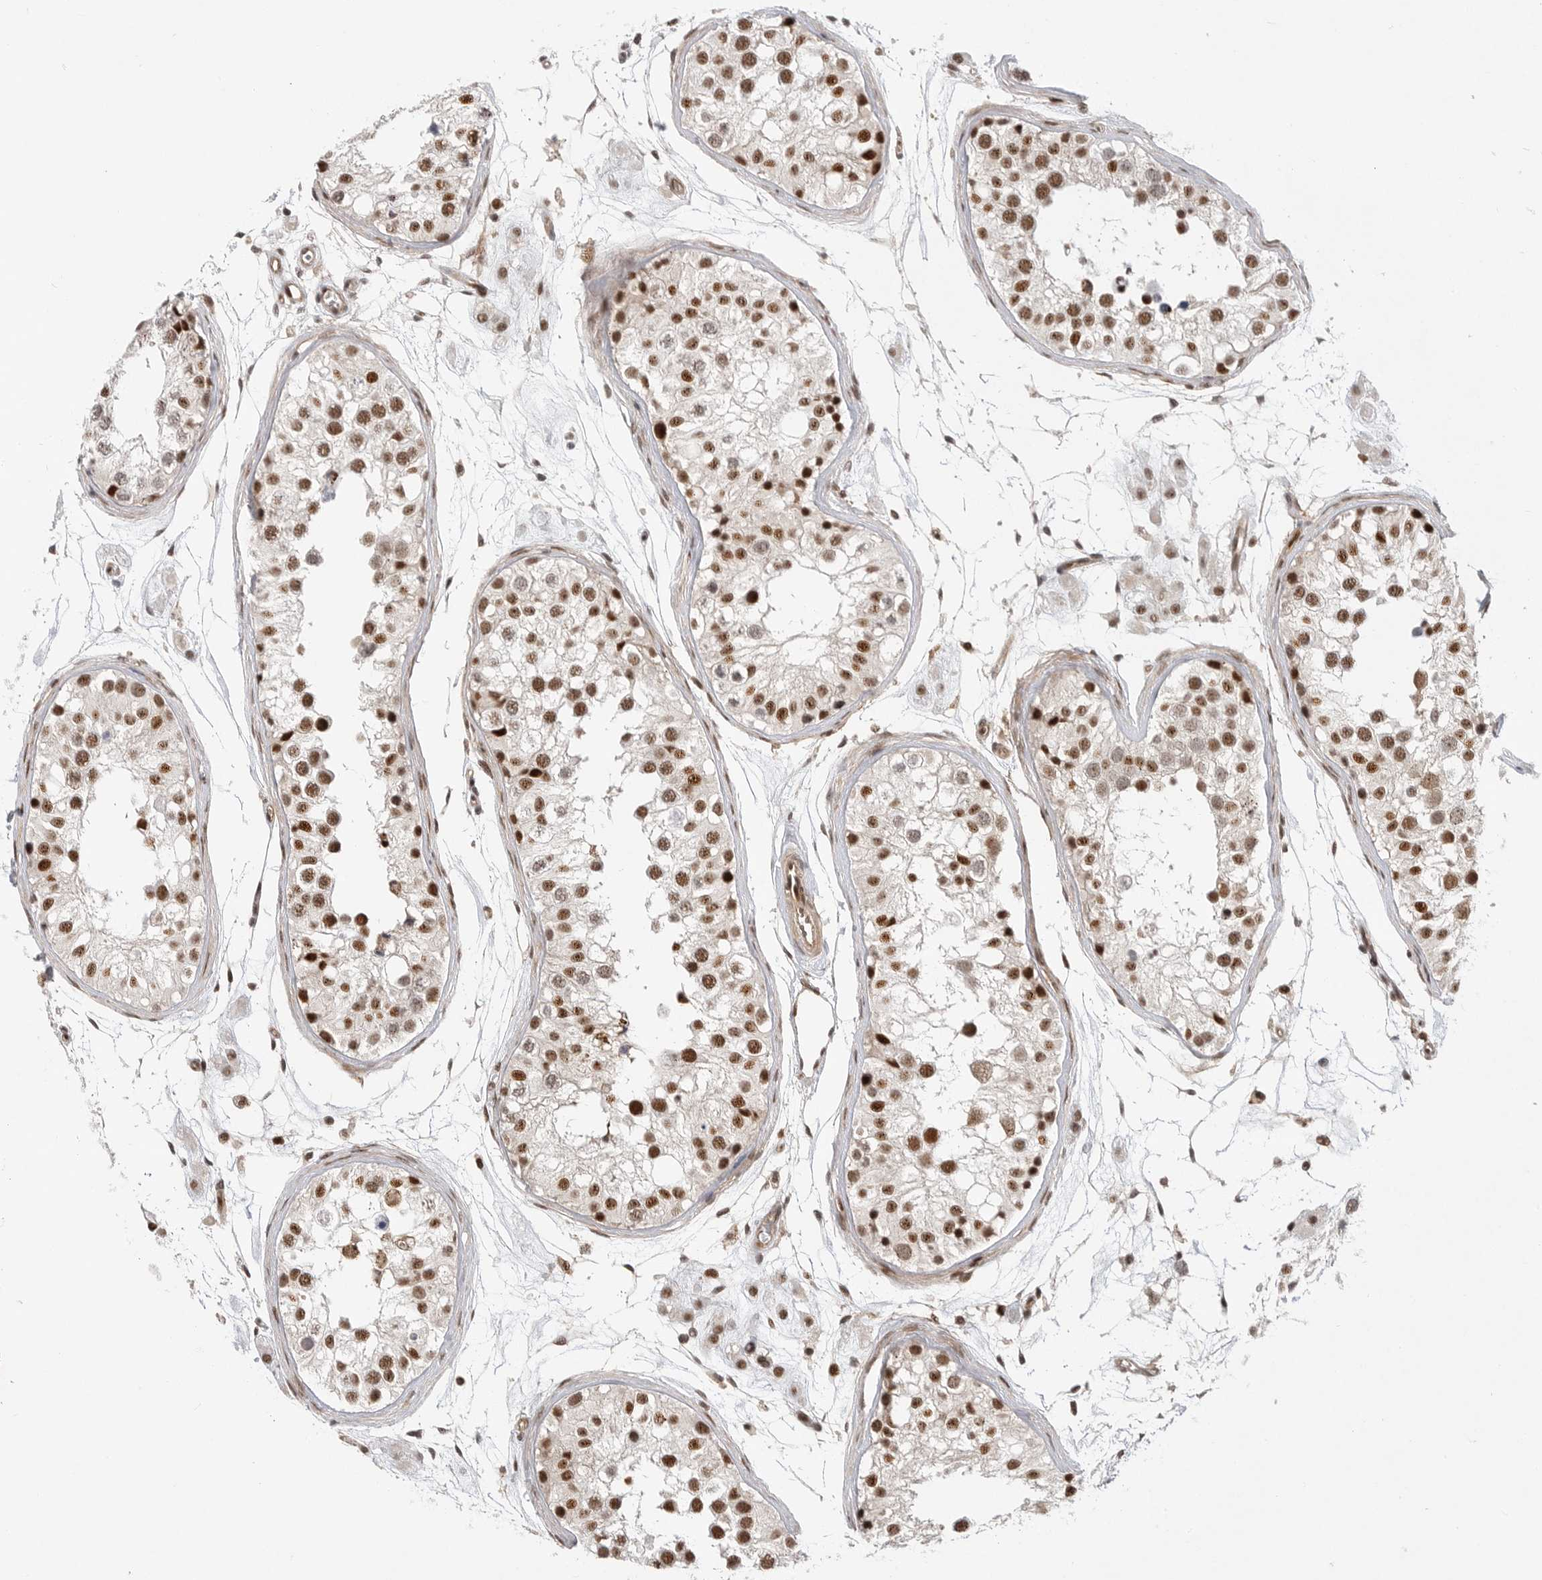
{"staining": {"intensity": "strong", "quantity": ">75%", "location": "nuclear"}, "tissue": "testis", "cell_type": "Cells in seminiferous ducts", "image_type": "normal", "snomed": [{"axis": "morphology", "description": "Normal tissue, NOS"}, {"axis": "morphology", "description": "Adenocarcinoma, metastatic, NOS"}, {"axis": "topography", "description": "Testis"}], "caption": "Unremarkable testis reveals strong nuclear positivity in about >75% of cells in seminiferous ducts, visualized by immunohistochemistry. The protein is shown in brown color, while the nuclei are stained blue.", "gene": "GPATCH2", "patient": {"sex": "male", "age": 26}}